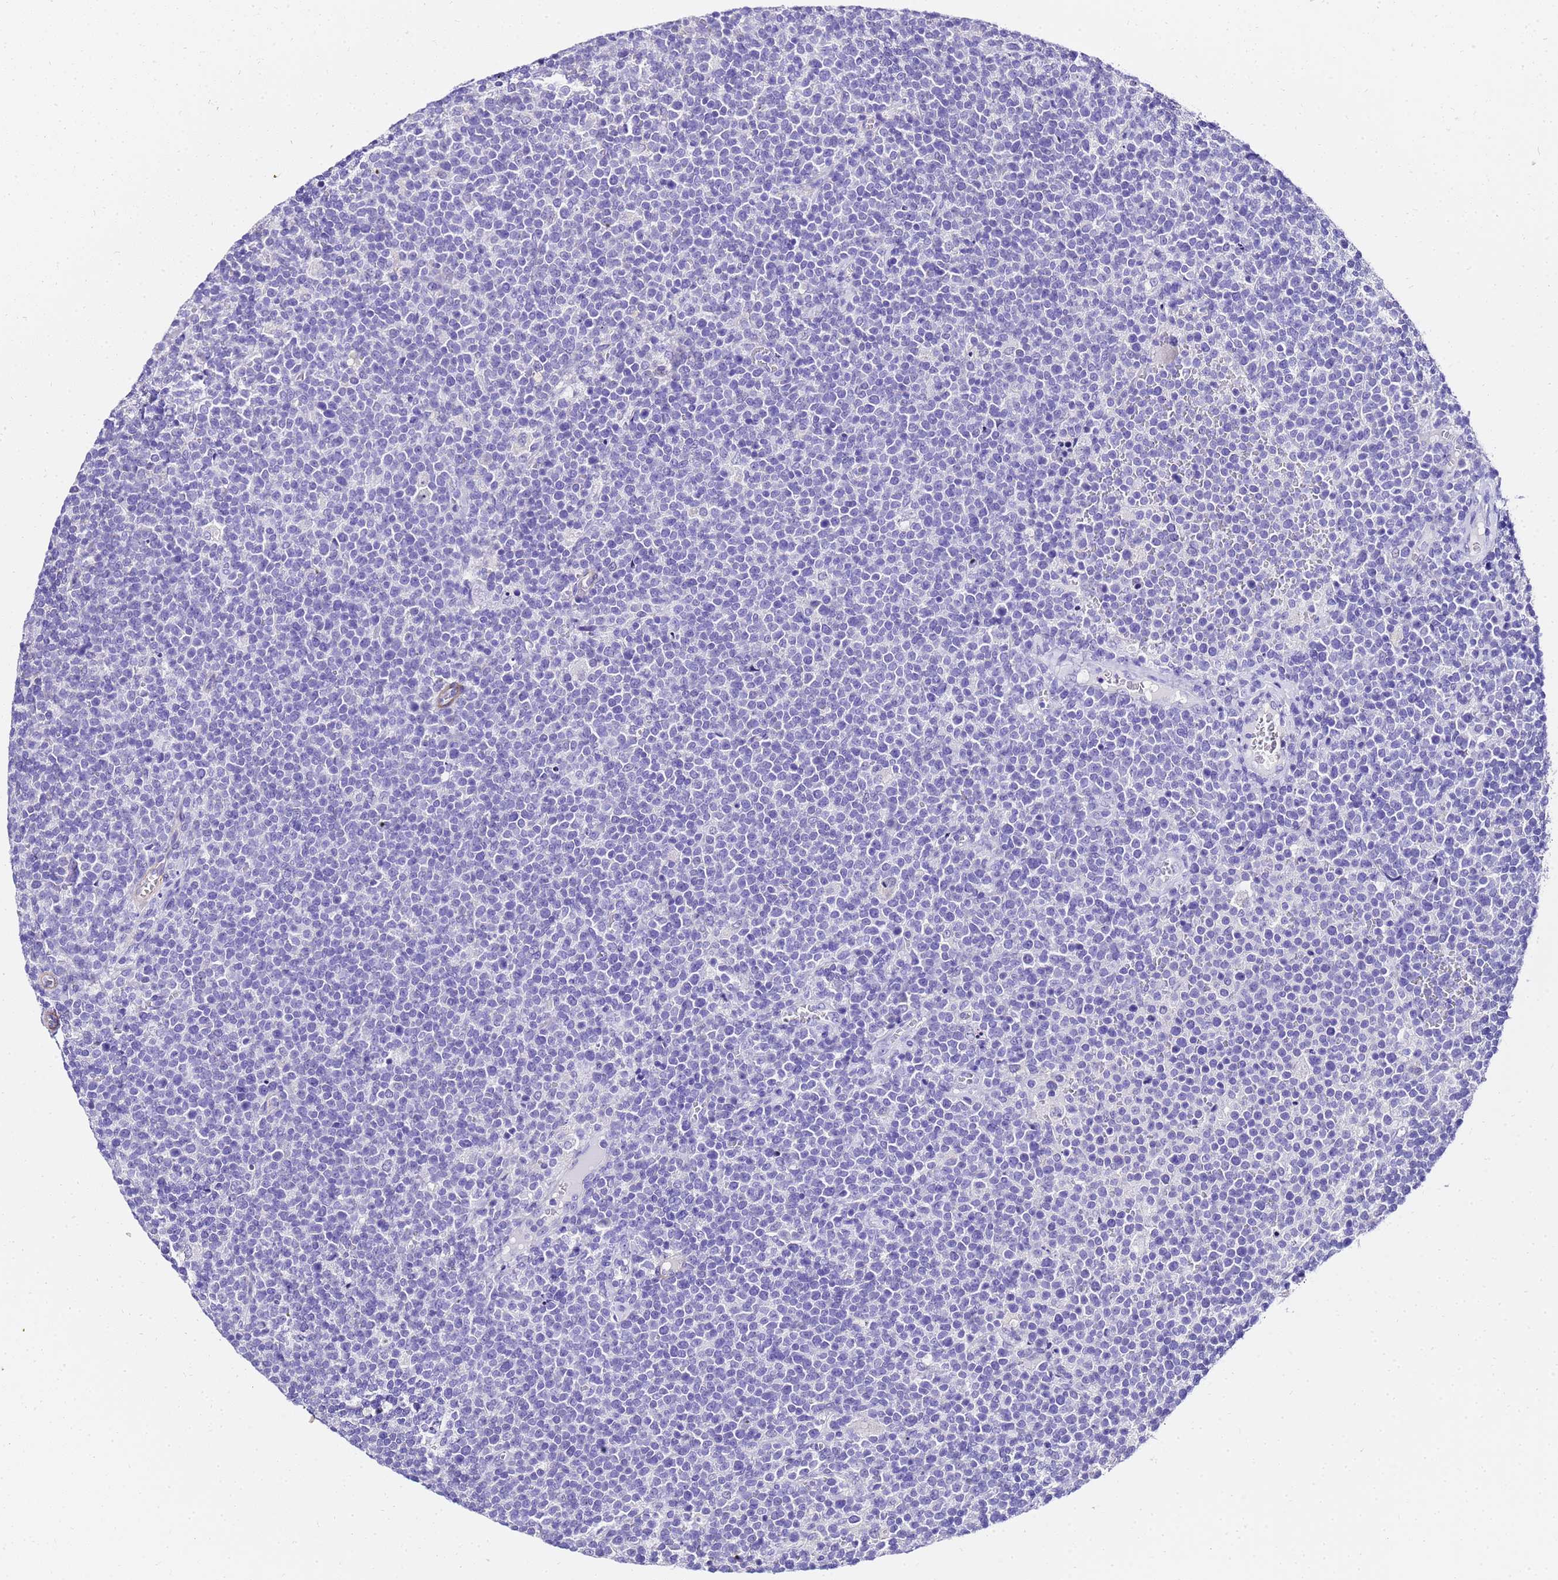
{"staining": {"intensity": "negative", "quantity": "none", "location": "none"}, "tissue": "lymphoma", "cell_type": "Tumor cells", "image_type": "cancer", "snomed": [{"axis": "morphology", "description": "Malignant lymphoma, non-Hodgkin's type, High grade"}, {"axis": "topography", "description": "Lymph node"}], "caption": "This is an immunohistochemistry (IHC) histopathology image of lymphoma. There is no positivity in tumor cells.", "gene": "HSPB6", "patient": {"sex": "male", "age": 61}}